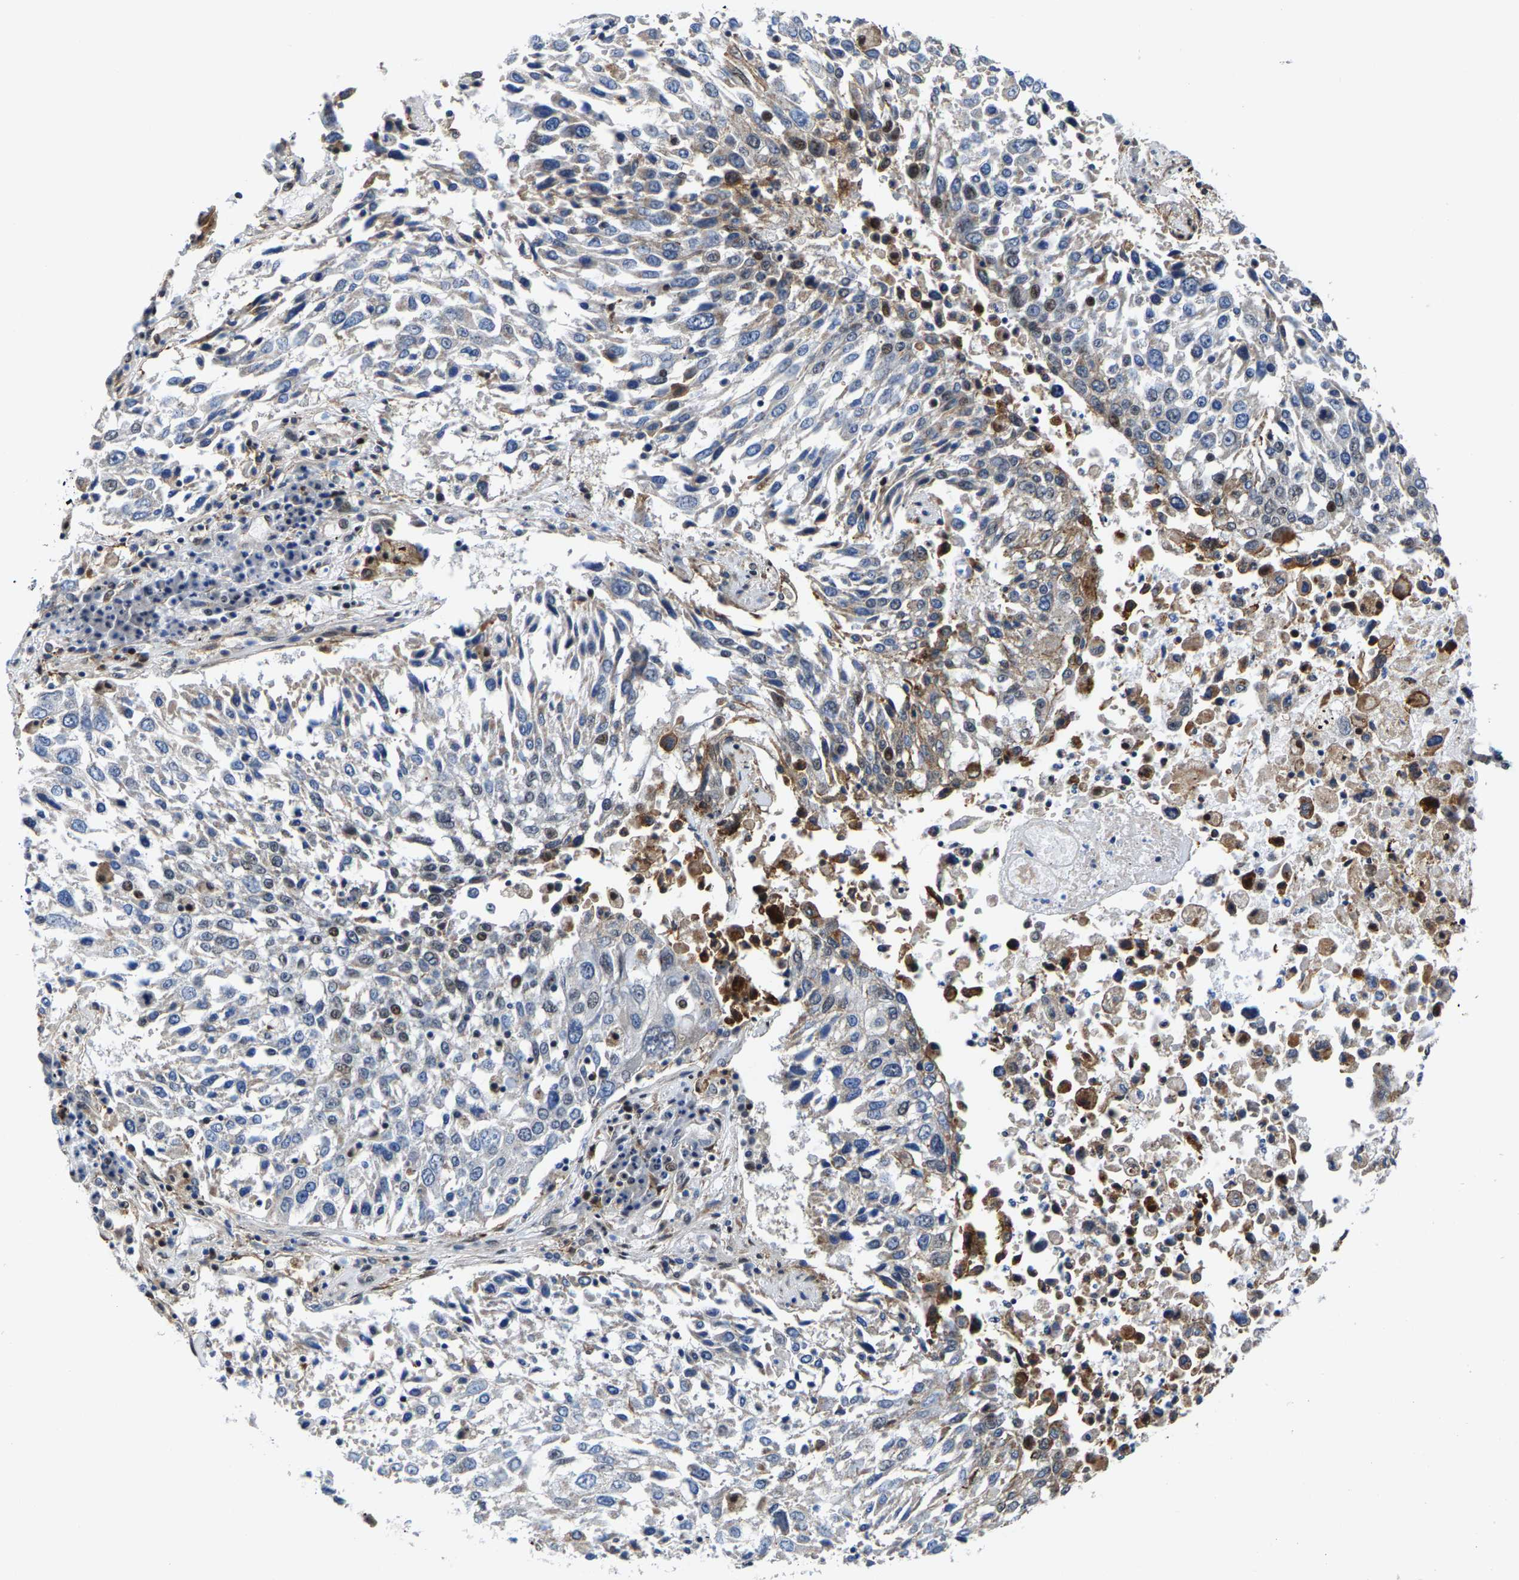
{"staining": {"intensity": "moderate", "quantity": "<25%", "location": "cytoplasmic/membranous"}, "tissue": "lung cancer", "cell_type": "Tumor cells", "image_type": "cancer", "snomed": [{"axis": "morphology", "description": "Squamous cell carcinoma, NOS"}, {"axis": "topography", "description": "Lung"}], "caption": "Lung cancer tissue displays moderate cytoplasmic/membranous positivity in about <25% of tumor cells, visualized by immunohistochemistry.", "gene": "GTPBP10", "patient": {"sex": "male", "age": 65}}